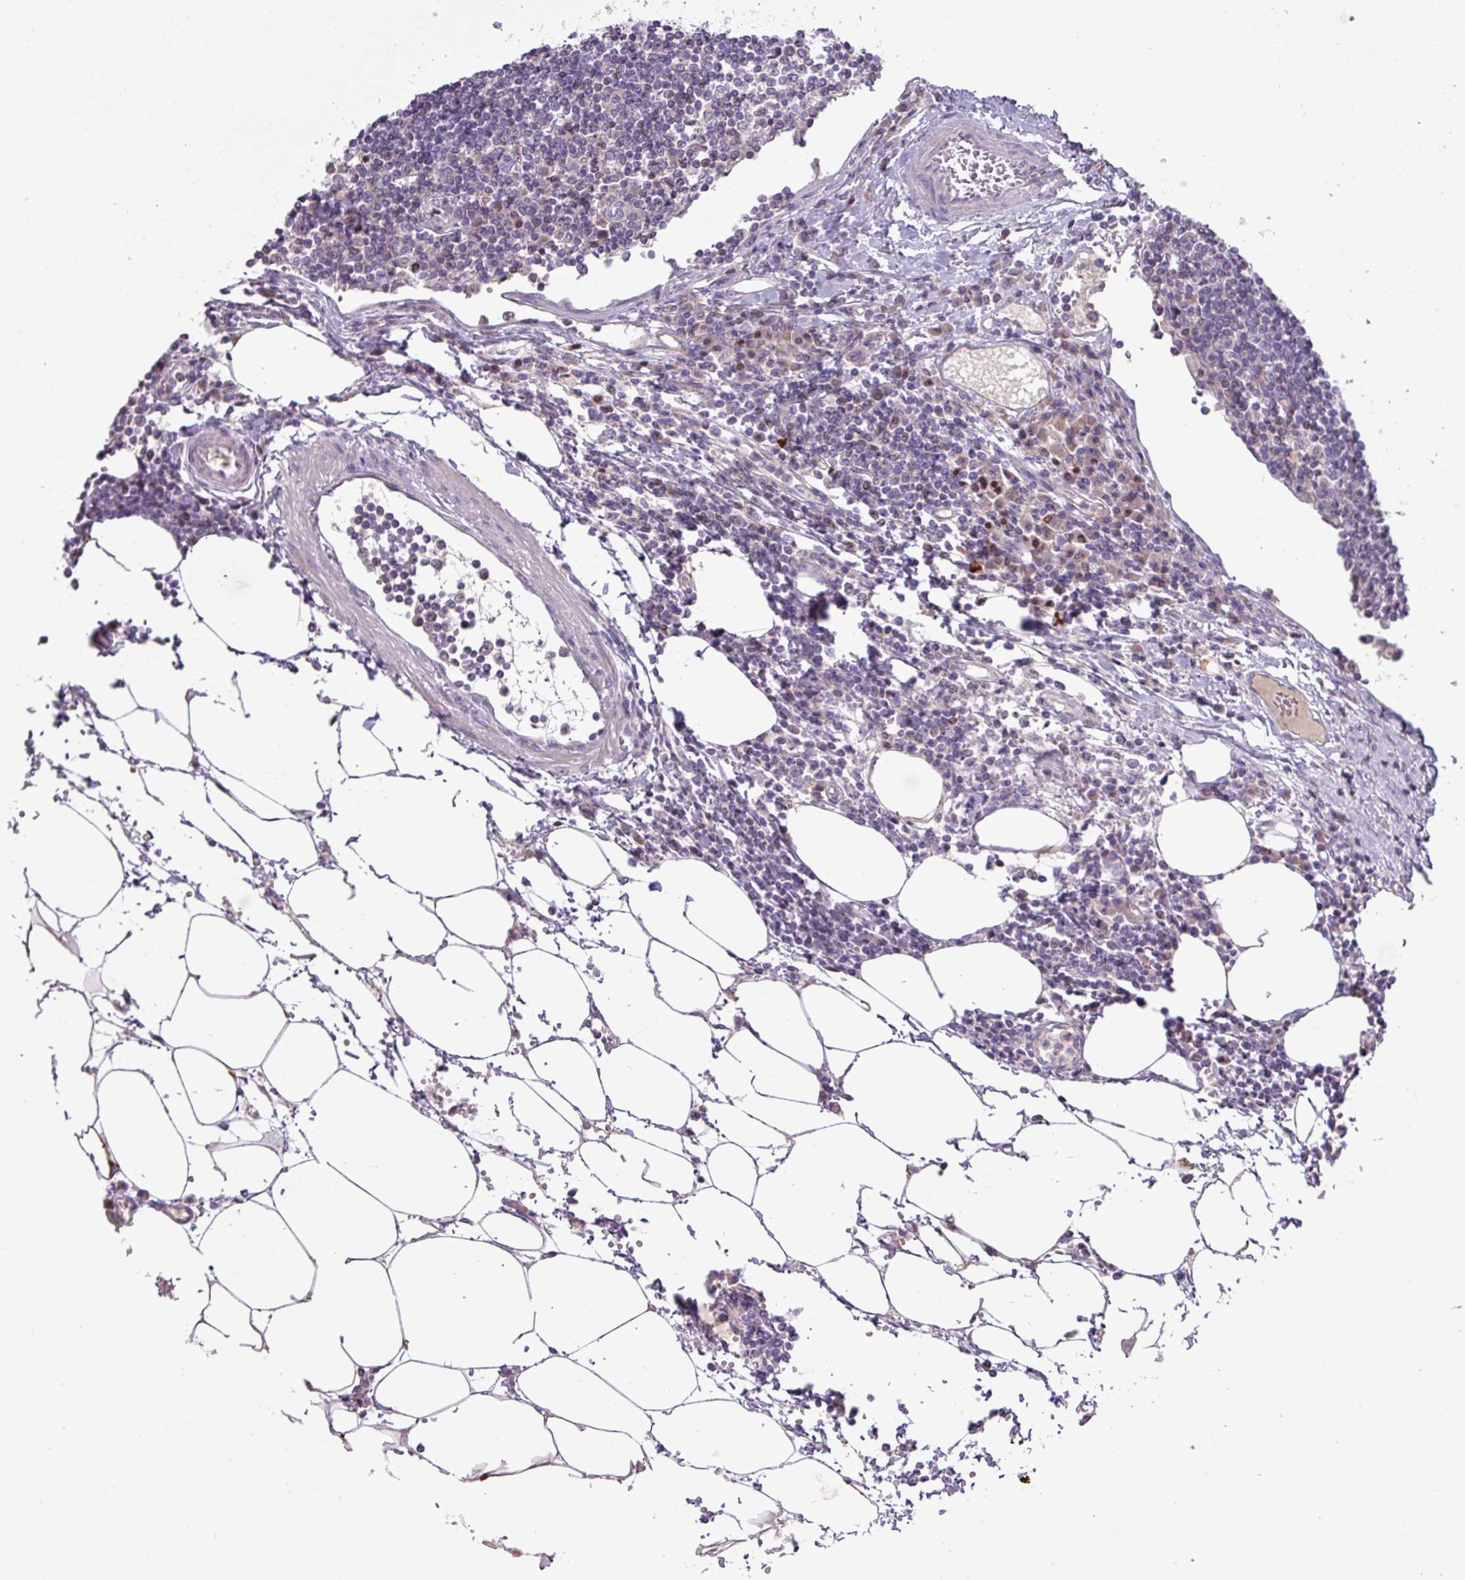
{"staining": {"intensity": "moderate", "quantity": ">75%", "location": "cytoplasmic/membranous,nuclear"}, "tissue": "lymph node", "cell_type": "Germinal center cells", "image_type": "normal", "snomed": [{"axis": "morphology", "description": "Adenocarcinoma, NOS"}, {"axis": "topography", "description": "Lymph node"}], "caption": "Immunohistochemistry (DAB (3,3'-diaminobenzidine)) staining of unremarkable human lymph node displays moderate cytoplasmic/membranous,nuclear protein expression in about >75% of germinal center cells.", "gene": "ZNF394", "patient": {"sex": "female", "age": 62}}